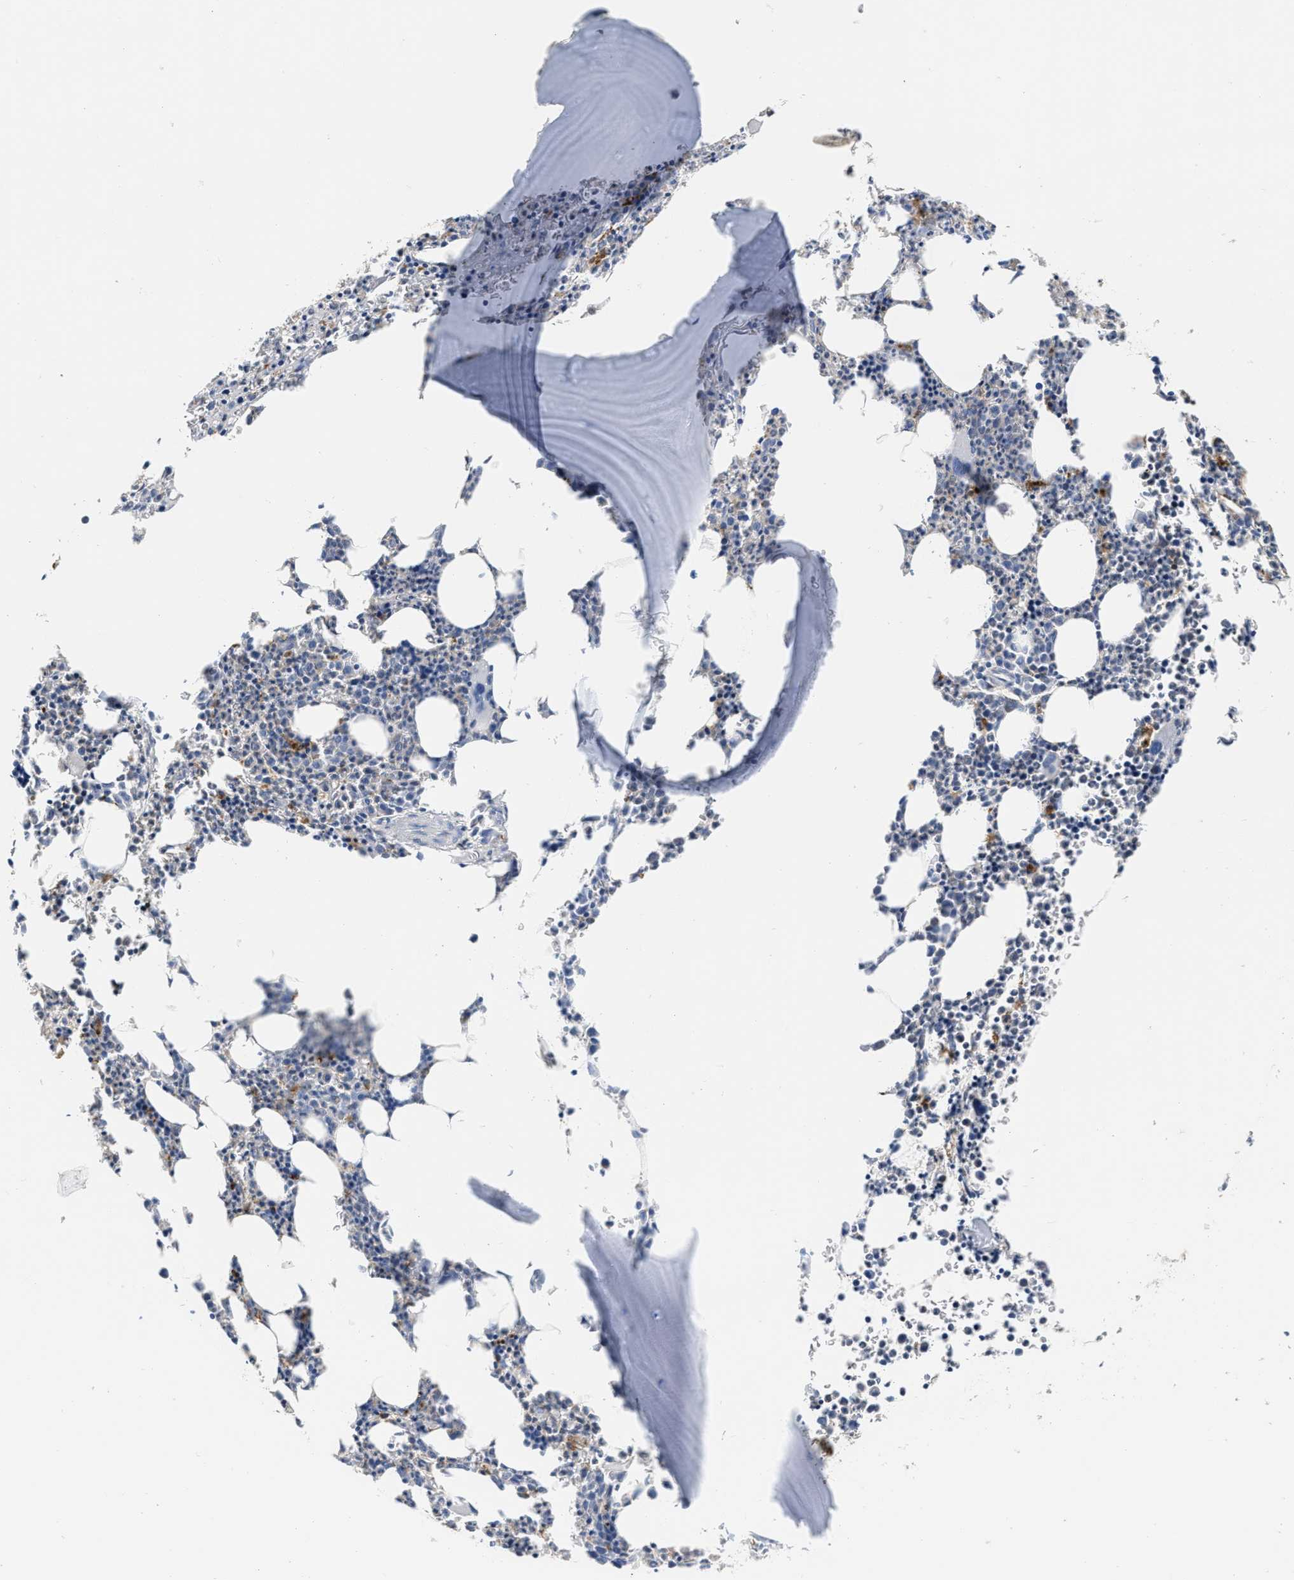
{"staining": {"intensity": "negative", "quantity": "none", "location": "none"}, "tissue": "bone marrow", "cell_type": "Hematopoietic cells", "image_type": "normal", "snomed": [{"axis": "morphology", "description": "Normal tissue, NOS"}, {"axis": "morphology", "description": "Inflammation, NOS"}, {"axis": "topography", "description": "Bone marrow"}], "caption": "A high-resolution histopathology image shows IHC staining of benign bone marrow, which exhibits no significant positivity in hematopoietic cells. (Stains: DAB (3,3'-diaminobenzidine) immunohistochemistry (IHC) with hematoxylin counter stain, Microscopy: brightfield microscopy at high magnification).", "gene": "GRN", "patient": {"sex": "female", "age": 40}}